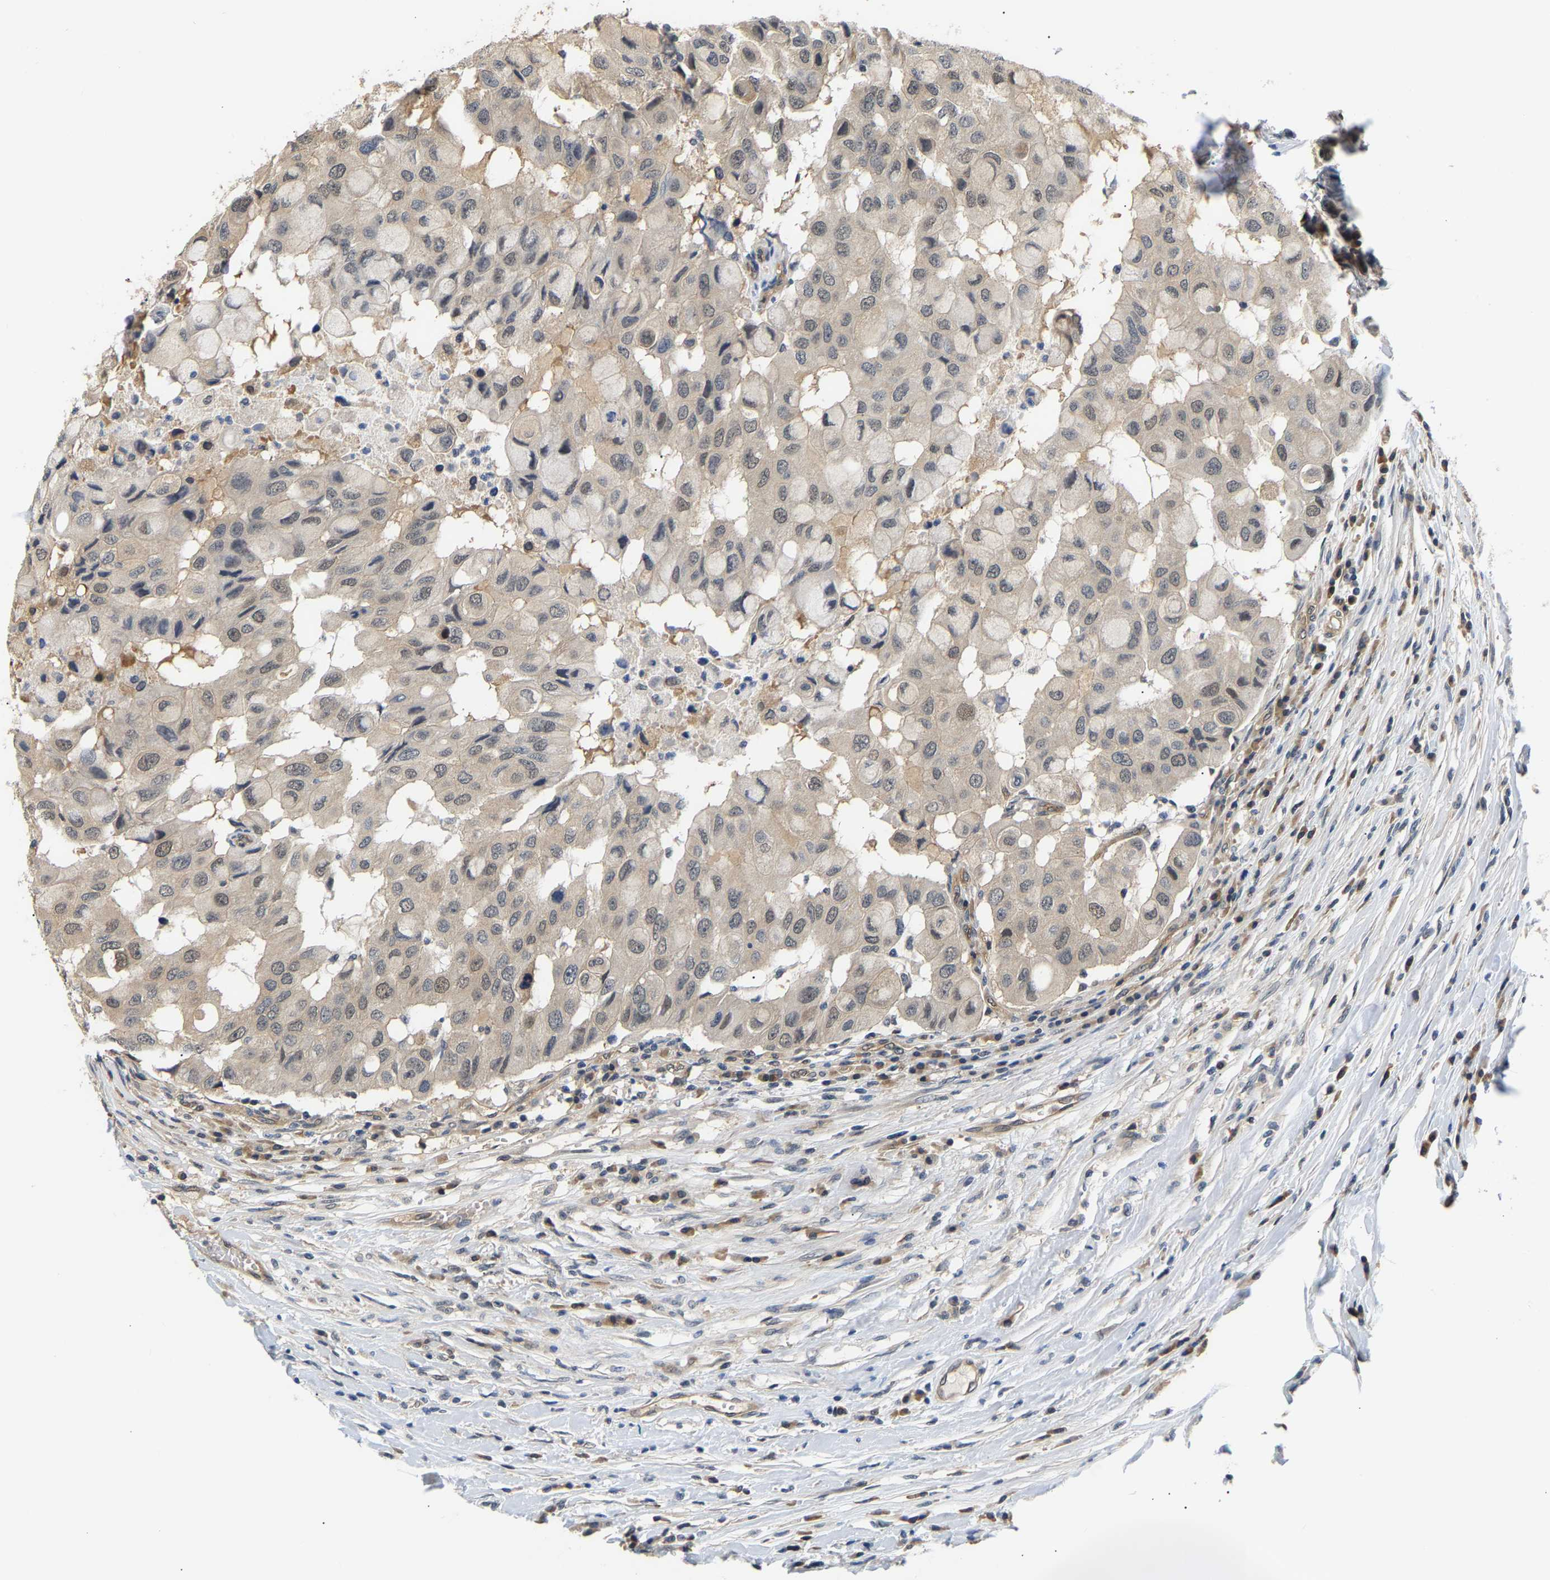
{"staining": {"intensity": "weak", "quantity": ">75%", "location": "cytoplasmic/membranous"}, "tissue": "breast cancer", "cell_type": "Tumor cells", "image_type": "cancer", "snomed": [{"axis": "morphology", "description": "Duct carcinoma"}, {"axis": "topography", "description": "Breast"}], "caption": "Immunohistochemistry image of human invasive ductal carcinoma (breast) stained for a protein (brown), which displays low levels of weak cytoplasmic/membranous staining in about >75% of tumor cells.", "gene": "ARHGEF12", "patient": {"sex": "female", "age": 27}}